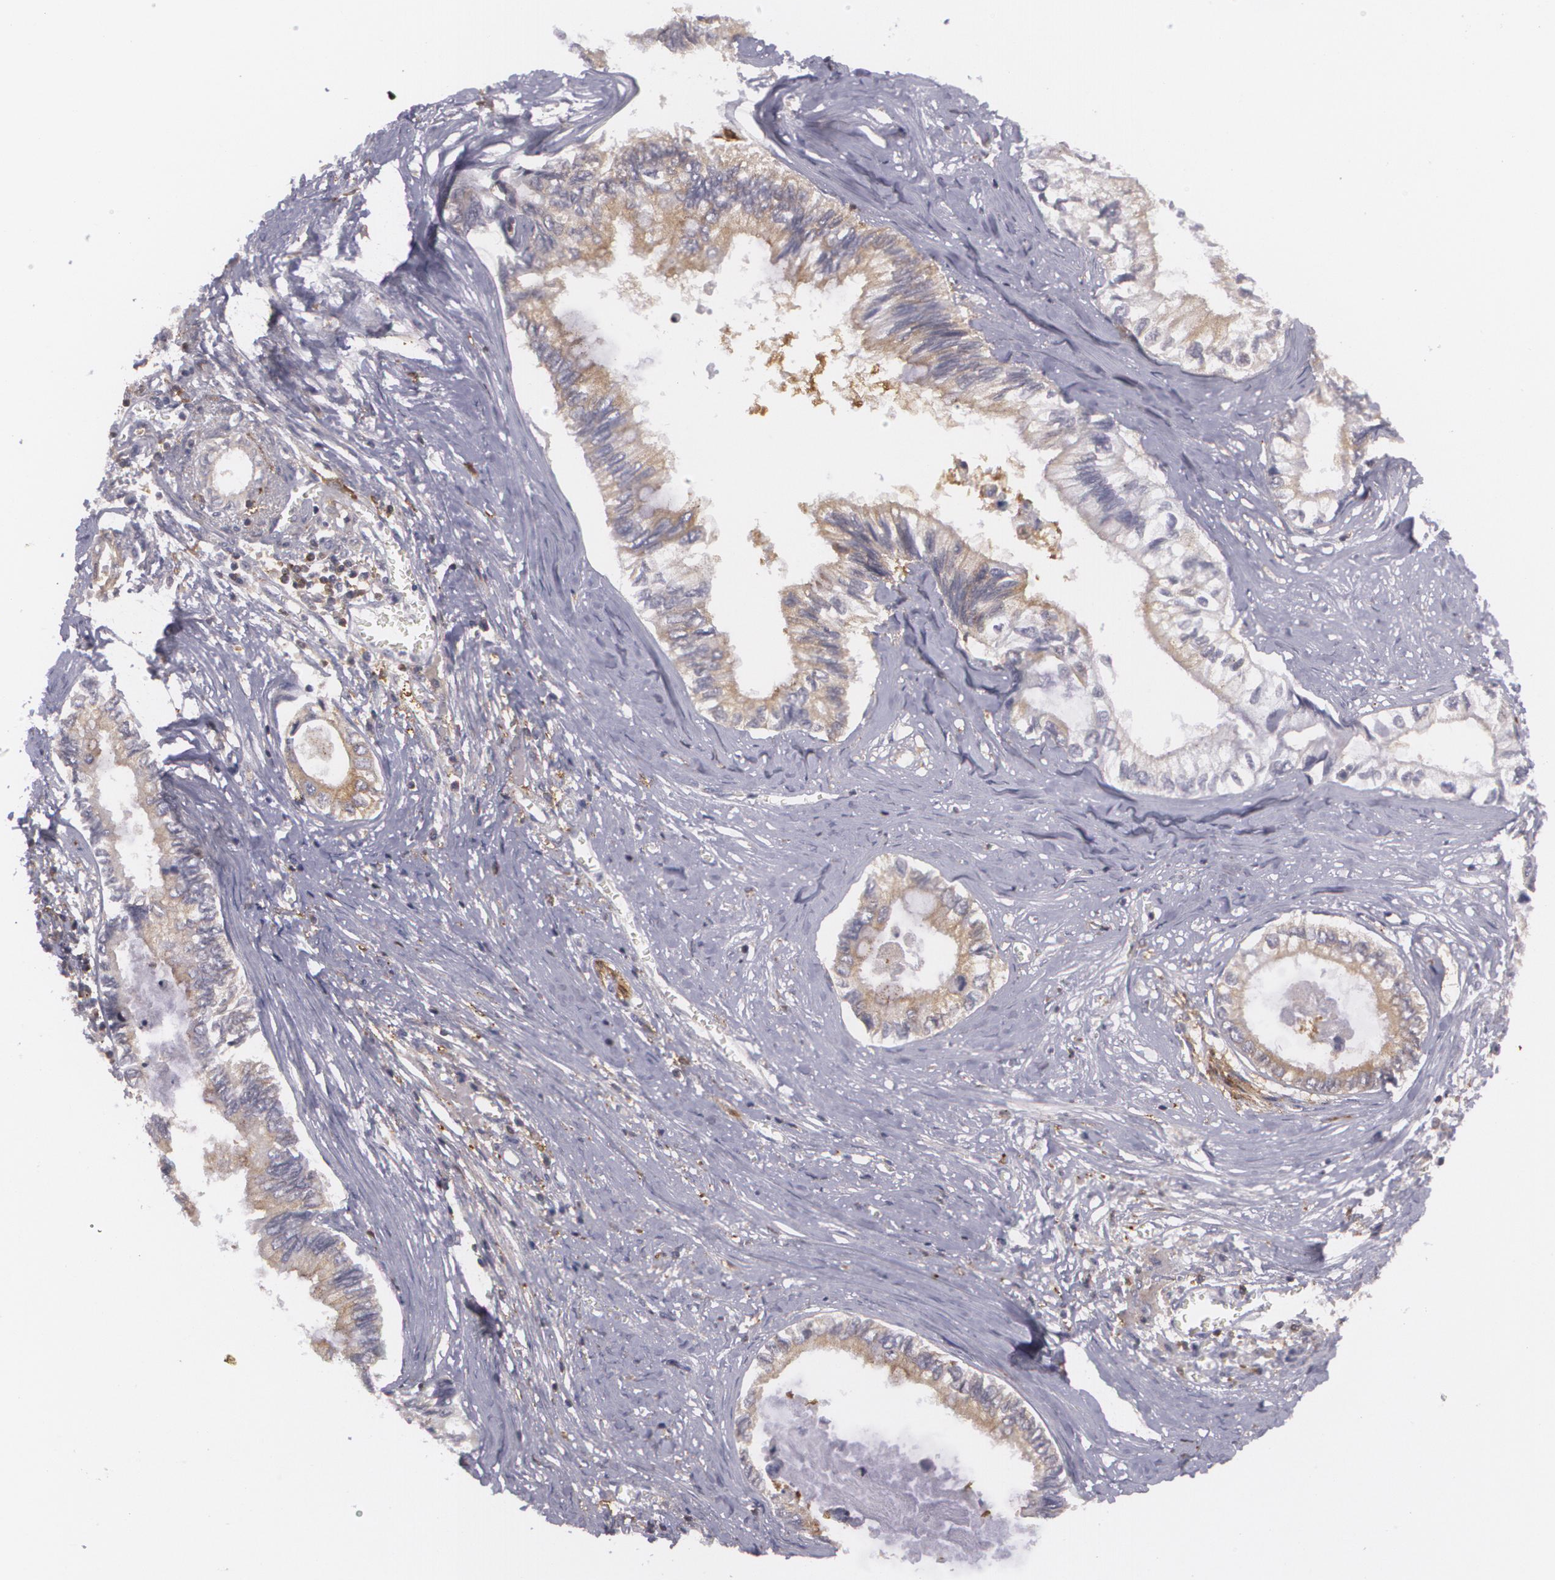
{"staining": {"intensity": "weak", "quantity": ">75%", "location": "cytoplasmic/membranous"}, "tissue": "pancreatic cancer", "cell_type": "Tumor cells", "image_type": "cancer", "snomed": [{"axis": "morphology", "description": "Adenocarcinoma, NOS"}, {"axis": "topography", "description": "Pancreas"}], "caption": "Immunohistochemistry micrograph of human adenocarcinoma (pancreatic) stained for a protein (brown), which demonstrates low levels of weak cytoplasmic/membranous positivity in about >75% of tumor cells.", "gene": "BIN1", "patient": {"sex": "female", "age": 66}}